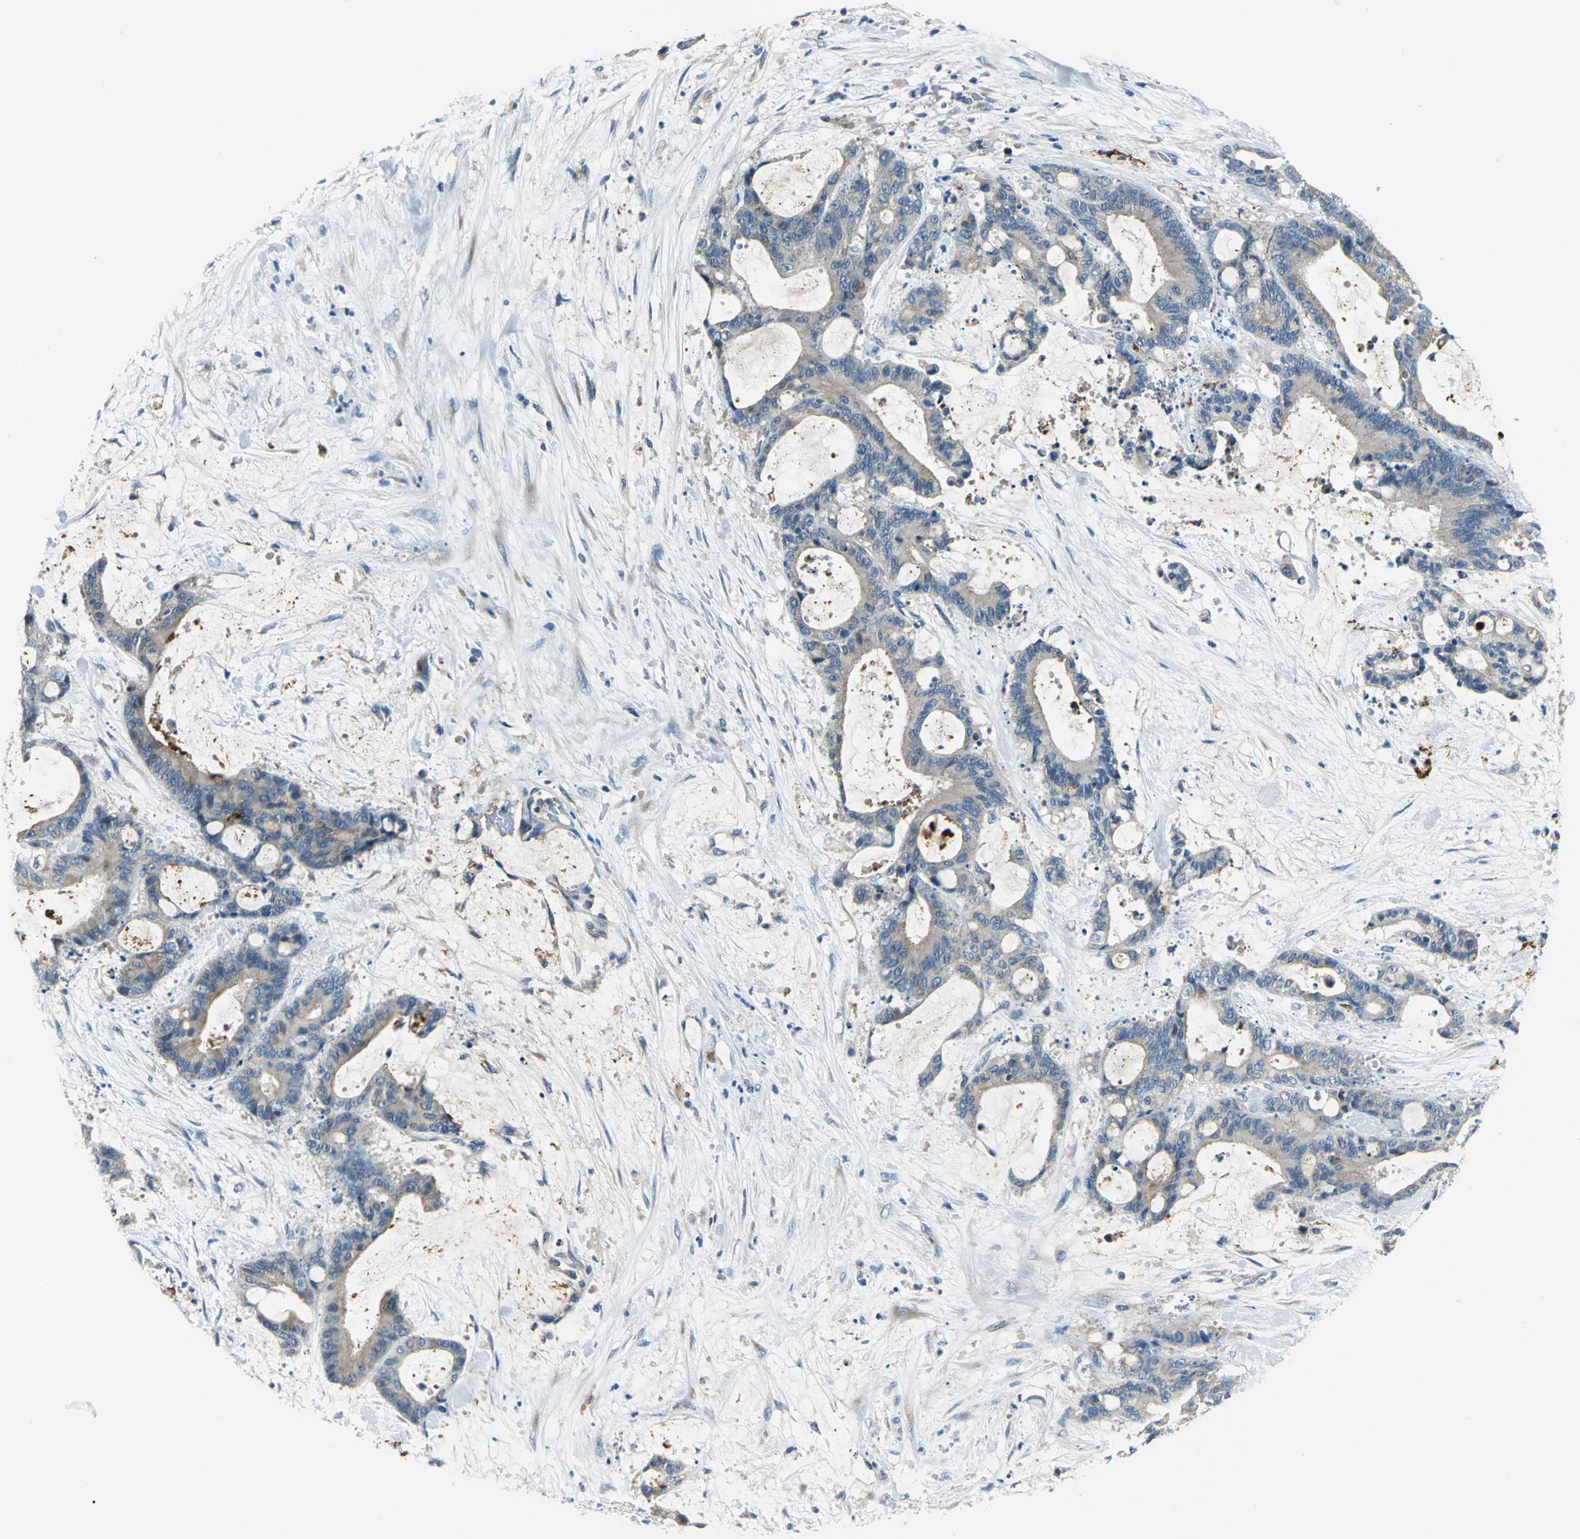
{"staining": {"intensity": "weak", "quantity": ">75%", "location": "cytoplasmic/membranous"}, "tissue": "liver cancer", "cell_type": "Tumor cells", "image_type": "cancer", "snomed": [{"axis": "morphology", "description": "Cholangiocarcinoma"}, {"axis": "topography", "description": "Liver"}], "caption": "An image showing weak cytoplasmic/membranous staining in approximately >75% of tumor cells in cholangiocarcinoma (liver), as visualized by brown immunohistochemical staining.", "gene": "SLC16A7", "patient": {"sex": "female", "age": 73}}